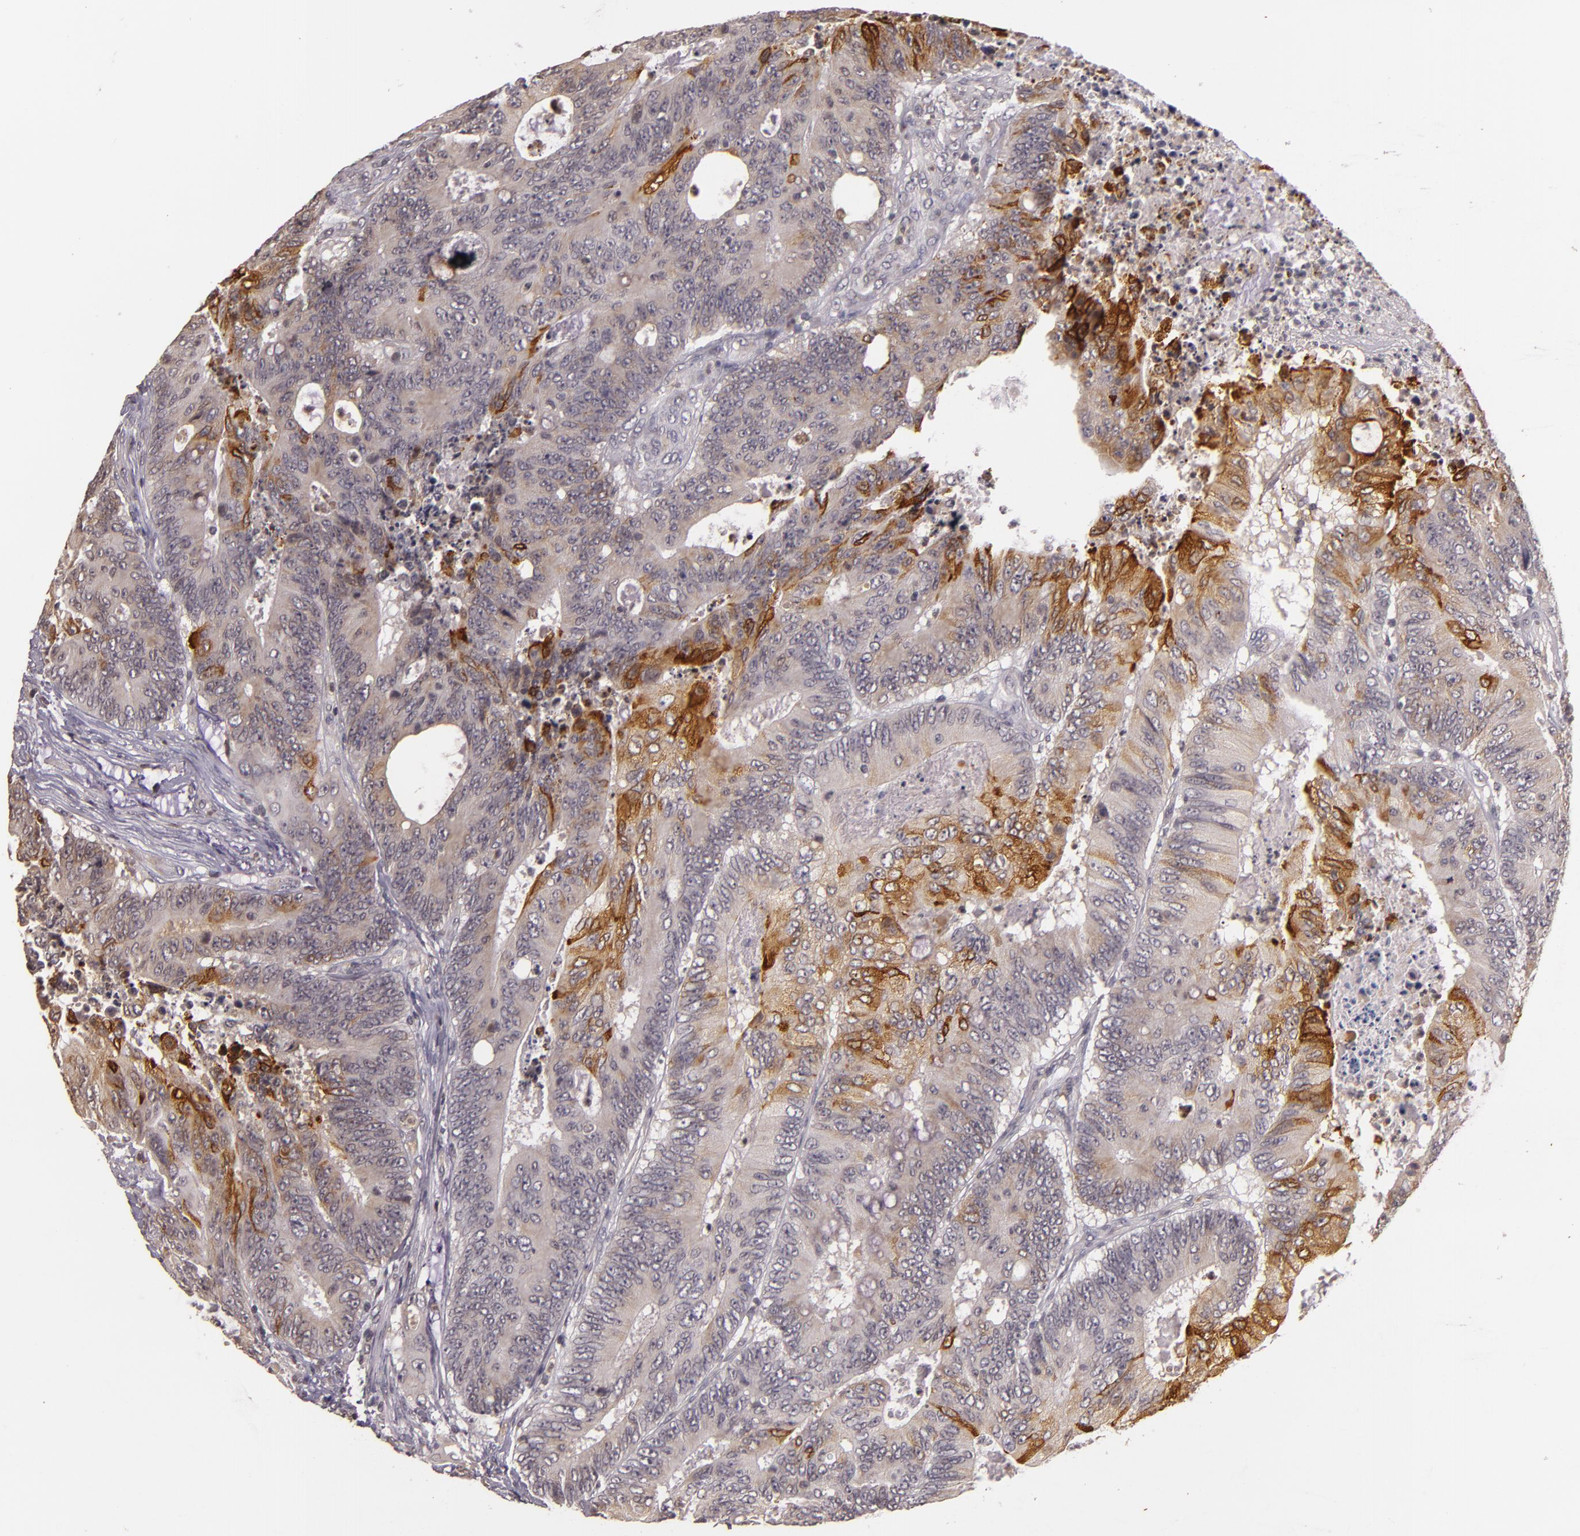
{"staining": {"intensity": "moderate", "quantity": "25%-75%", "location": "cytoplasmic/membranous"}, "tissue": "colorectal cancer", "cell_type": "Tumor cells", "image_type": "cancer", "snomed": [{"axis": "morphology", "description": "Adenocarcinoma, NOS"}, {"axis": "topography", "description": "Colon"}], "caption": "Brown immunohistochemical staining in colorectal cancer demonstrates moderate cytoplasmic/membranous expression in approximately 25%-75% of tumor cells.", "gene": "TFF1", "patient": {"sex": "male", "age": 65}}